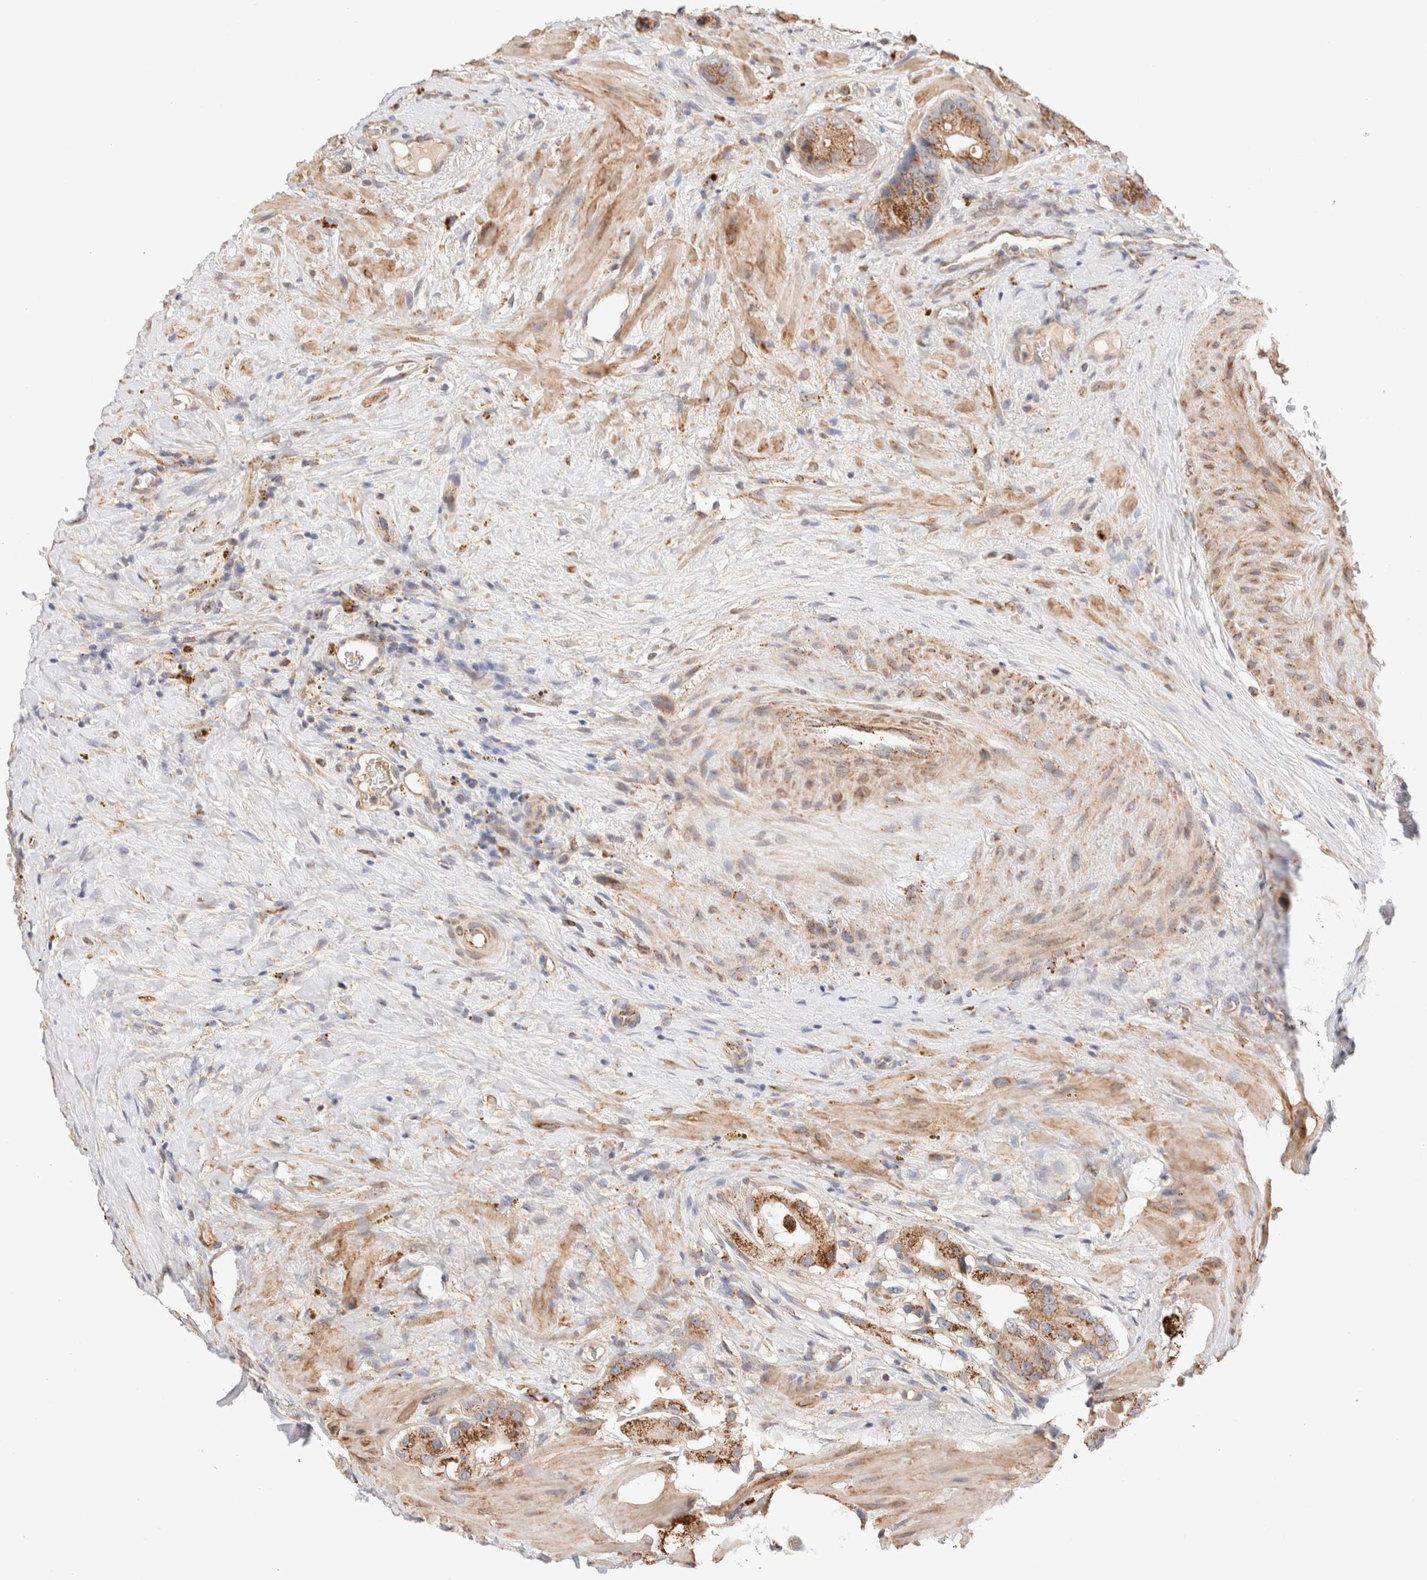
{"staining": {"intensity": "moderate", "quantity": ">75%", "location": "cytoplasmic/membranous"}, "tissue": "prostate cancer", "cell_type": "Tumor cells", "image_type": "cancer", "snomed": [{"axis": "morphology", "description": "Adenocarcinoma, High grade"}, {"axis": "topography", "description": "Prostate"}], "caption": "A brown stain shows moderate cytoplasmic/membranous positivity of a protein in human prostate cancer (adenocarcinoma (high-grade)) tumor cells.", "gene": "RABEPK", "patient": {"sex": "male", "age": 63}}